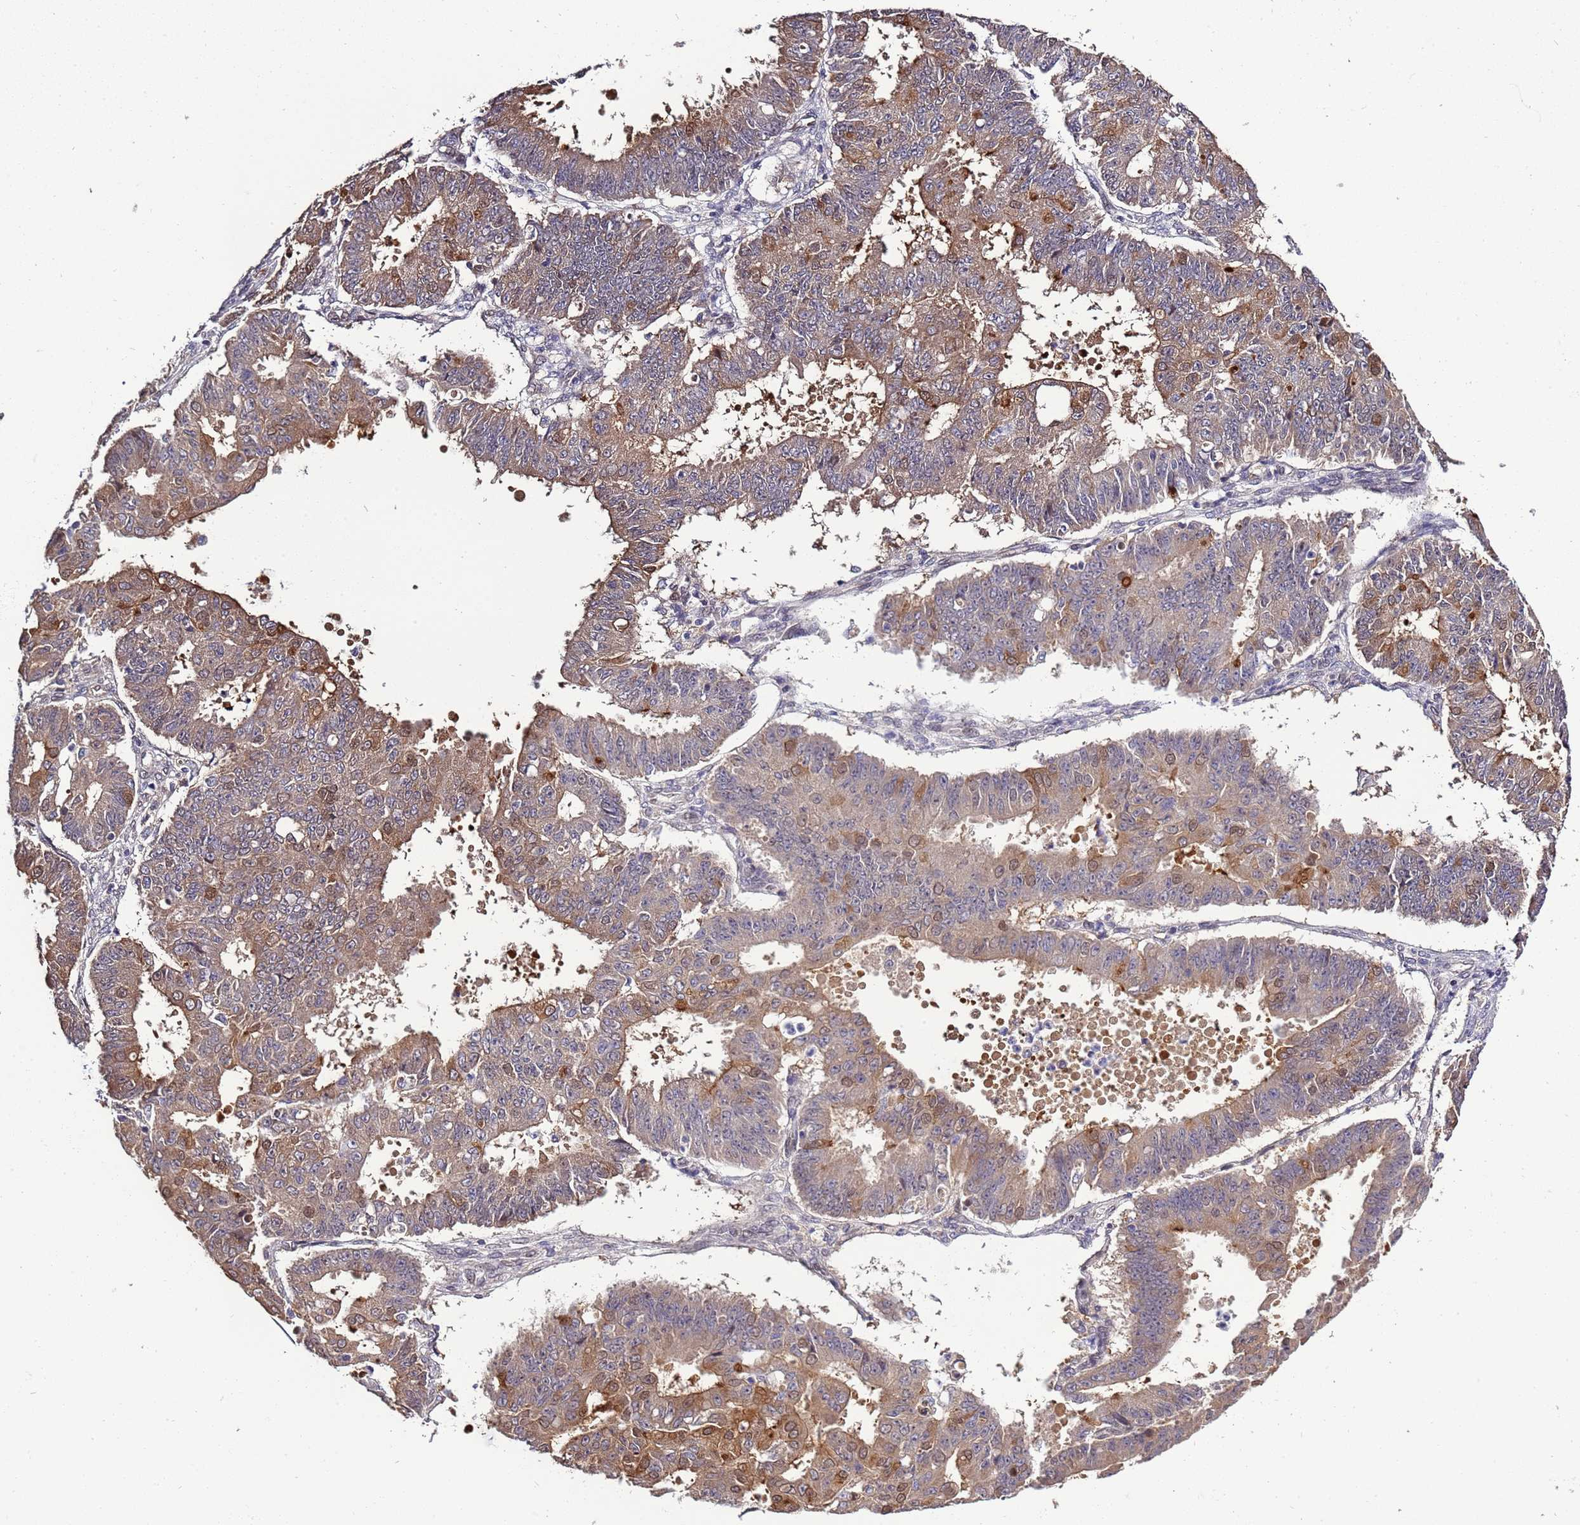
{"staining": {"intensity": "moderate", "quantity": "<25%", "location": "cytoplasmic/membranous,nuclear"}, "tissue": "ovarian cancer", "cell_type": "Tumor cells", "image_type": "cancer", "snomed": [{"axis": "morphology", "description": "Carcinoma, endometroid"}, {"axis": "topography", "description": "Appendix"}, {"axis": "topography", "description": "Ovary"}], "caption": "Immunohistochemical staining of human ovarian cancer exhibits moderate cytoplasmic/membranous and nuclear protein staining in approximately <25% of tumor cells.", "gene": "ZNF665", "patient": {"sex": "female", "age": 42}}